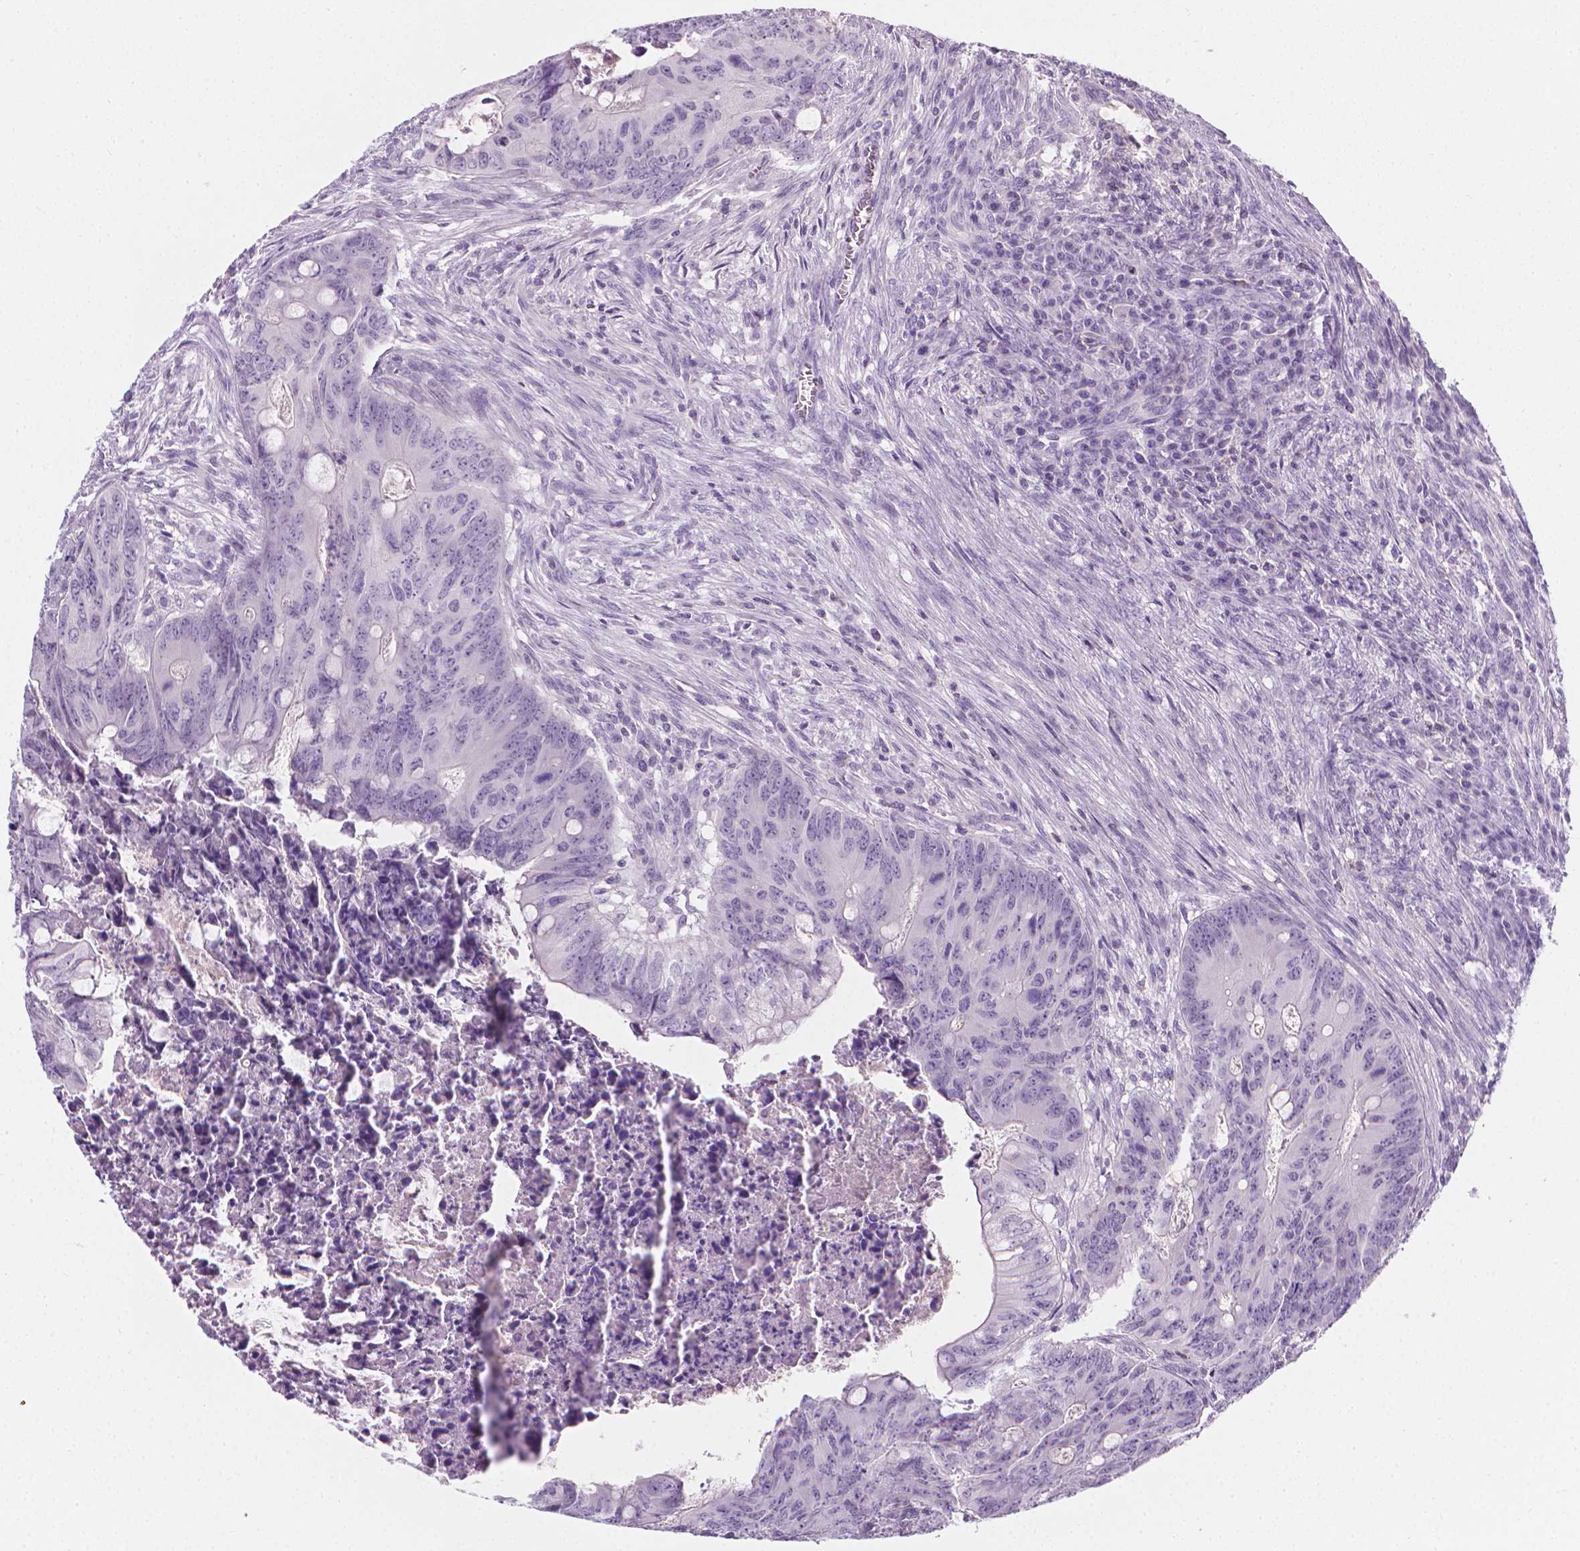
{"staining": {"intensity": "negative", "quantity": "none", "location": "none"}, "tissue": "colorectal cancer", "cell_type": "Tumor cells", "image_type": "cancer", "snomed": [{"axis": "morphology", "description": "Adenocarcinoma, NOS"}, {"axis": "topography", "description": "Colon"}], "caption": "This photomicrograph is of adenocarcinoma (colorectal) stained with immunohistochemistry to label a protein in brown with the nuclei are counter-stained blue. There is no staining in tumor cells.", "gene": "DCAF8L1", "patient": {"sex": "female", "age": 74}}